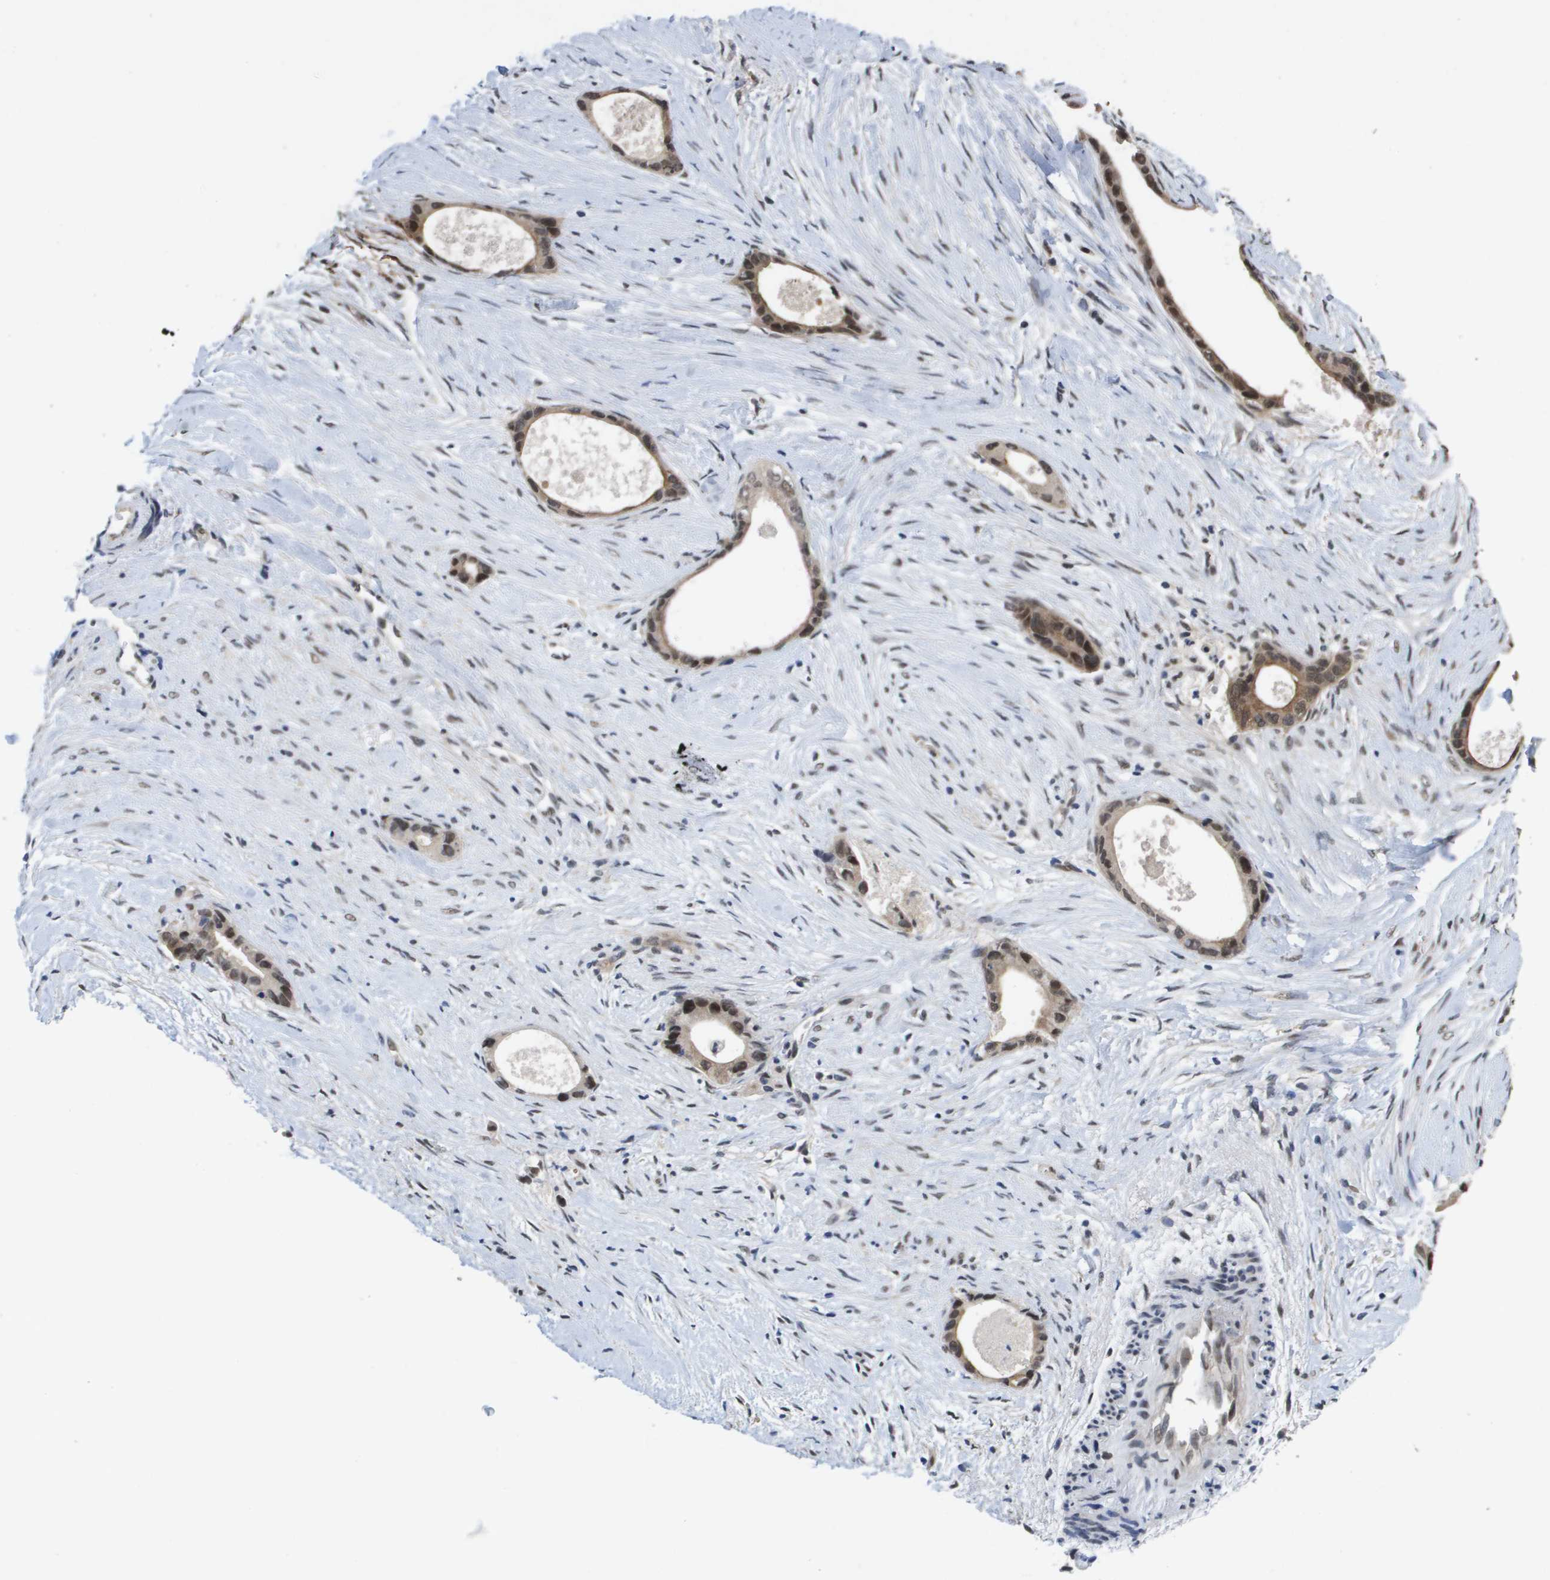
{"staining": {"intensity": "moderate", "quantity": "25%-75%", "location": "cytoplasmic/membranous,nuclear"}, "tissue": "liver cancer", "cell_type": "Tumor cells", "image_type": "cancer", "snomed": [{"axis": "morphology", "description": "Cholangiocarcinoma"}, {"axis": "topography", "description": "Liver"}], "caption": "Immunohistochemistry (IHC) micrograph of neoplastic tissue: liver cancer stained using immunohistochemistry (IHC) displays medium levels of moderate protein expression localized specifically in the cytoplasmic/membranous and nuclear of tumor cells, appearing as a cytoplasmic/membranous and nuclear brown color.", "gene": "AMBRA1", "patient": {"sex": "female", "age": 55}}